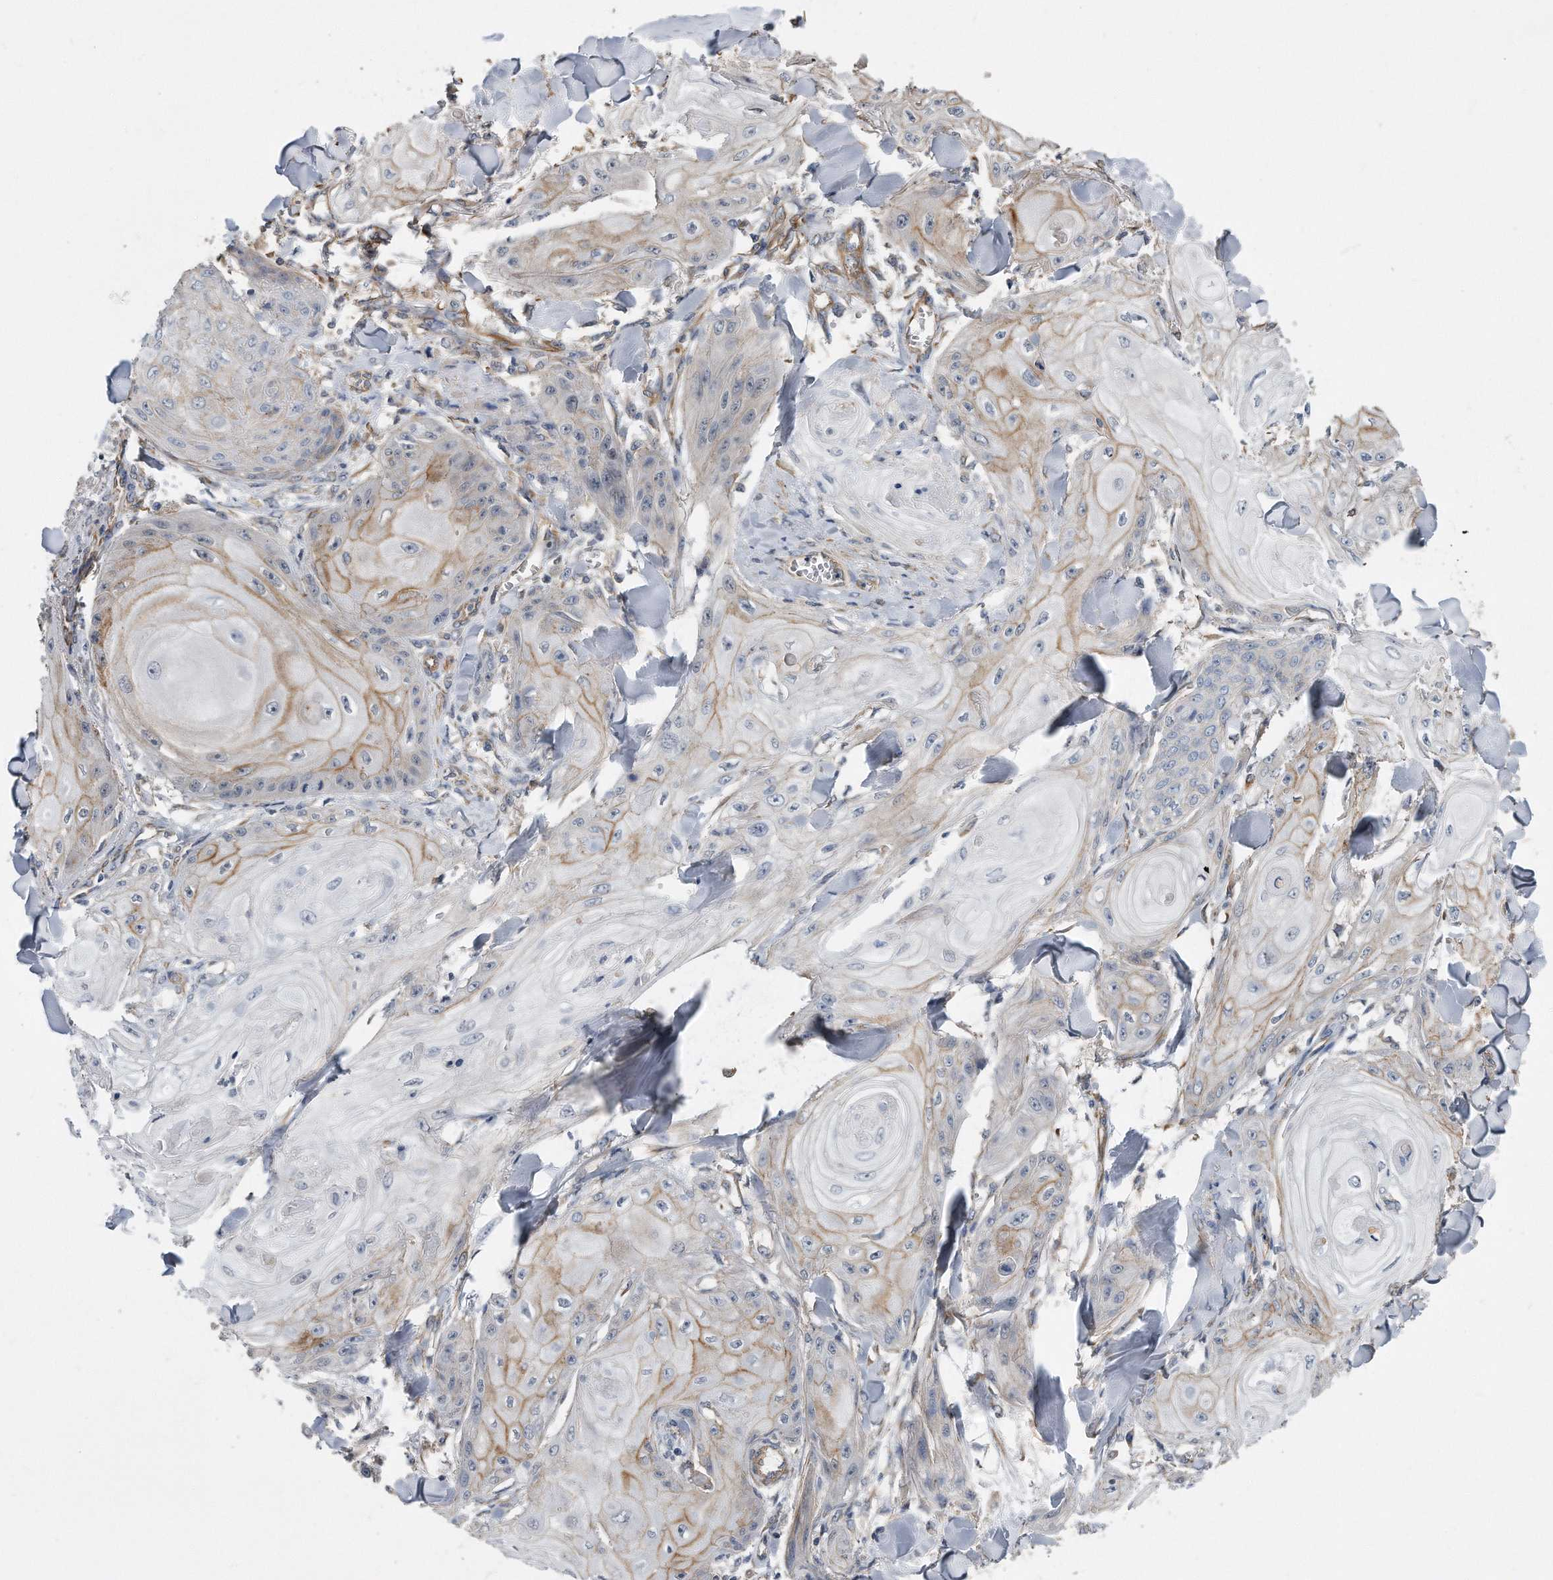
{"staining": {"intensity": "moderate", "quantity": "<25%", "location": "cytoplasmic/membranous"}, "tissue": "skin cancer", "cell_type": "Tumor cells", "image_type": "cancer", "snomed": [{"axis": "morphology", "description": "Squamous cell carcinoma, NOS"}, {"axis": "topography", "description": "Skin"}], "caption": "A photomicrograph showing moderate cytoplasmic/membranous positivity in approximately <25% of tumor cells in skin cancer, as visualized by brown immunohistochemical staining.", "gene": "GPC1", "patient": {"sex": "male", "age": 74}}